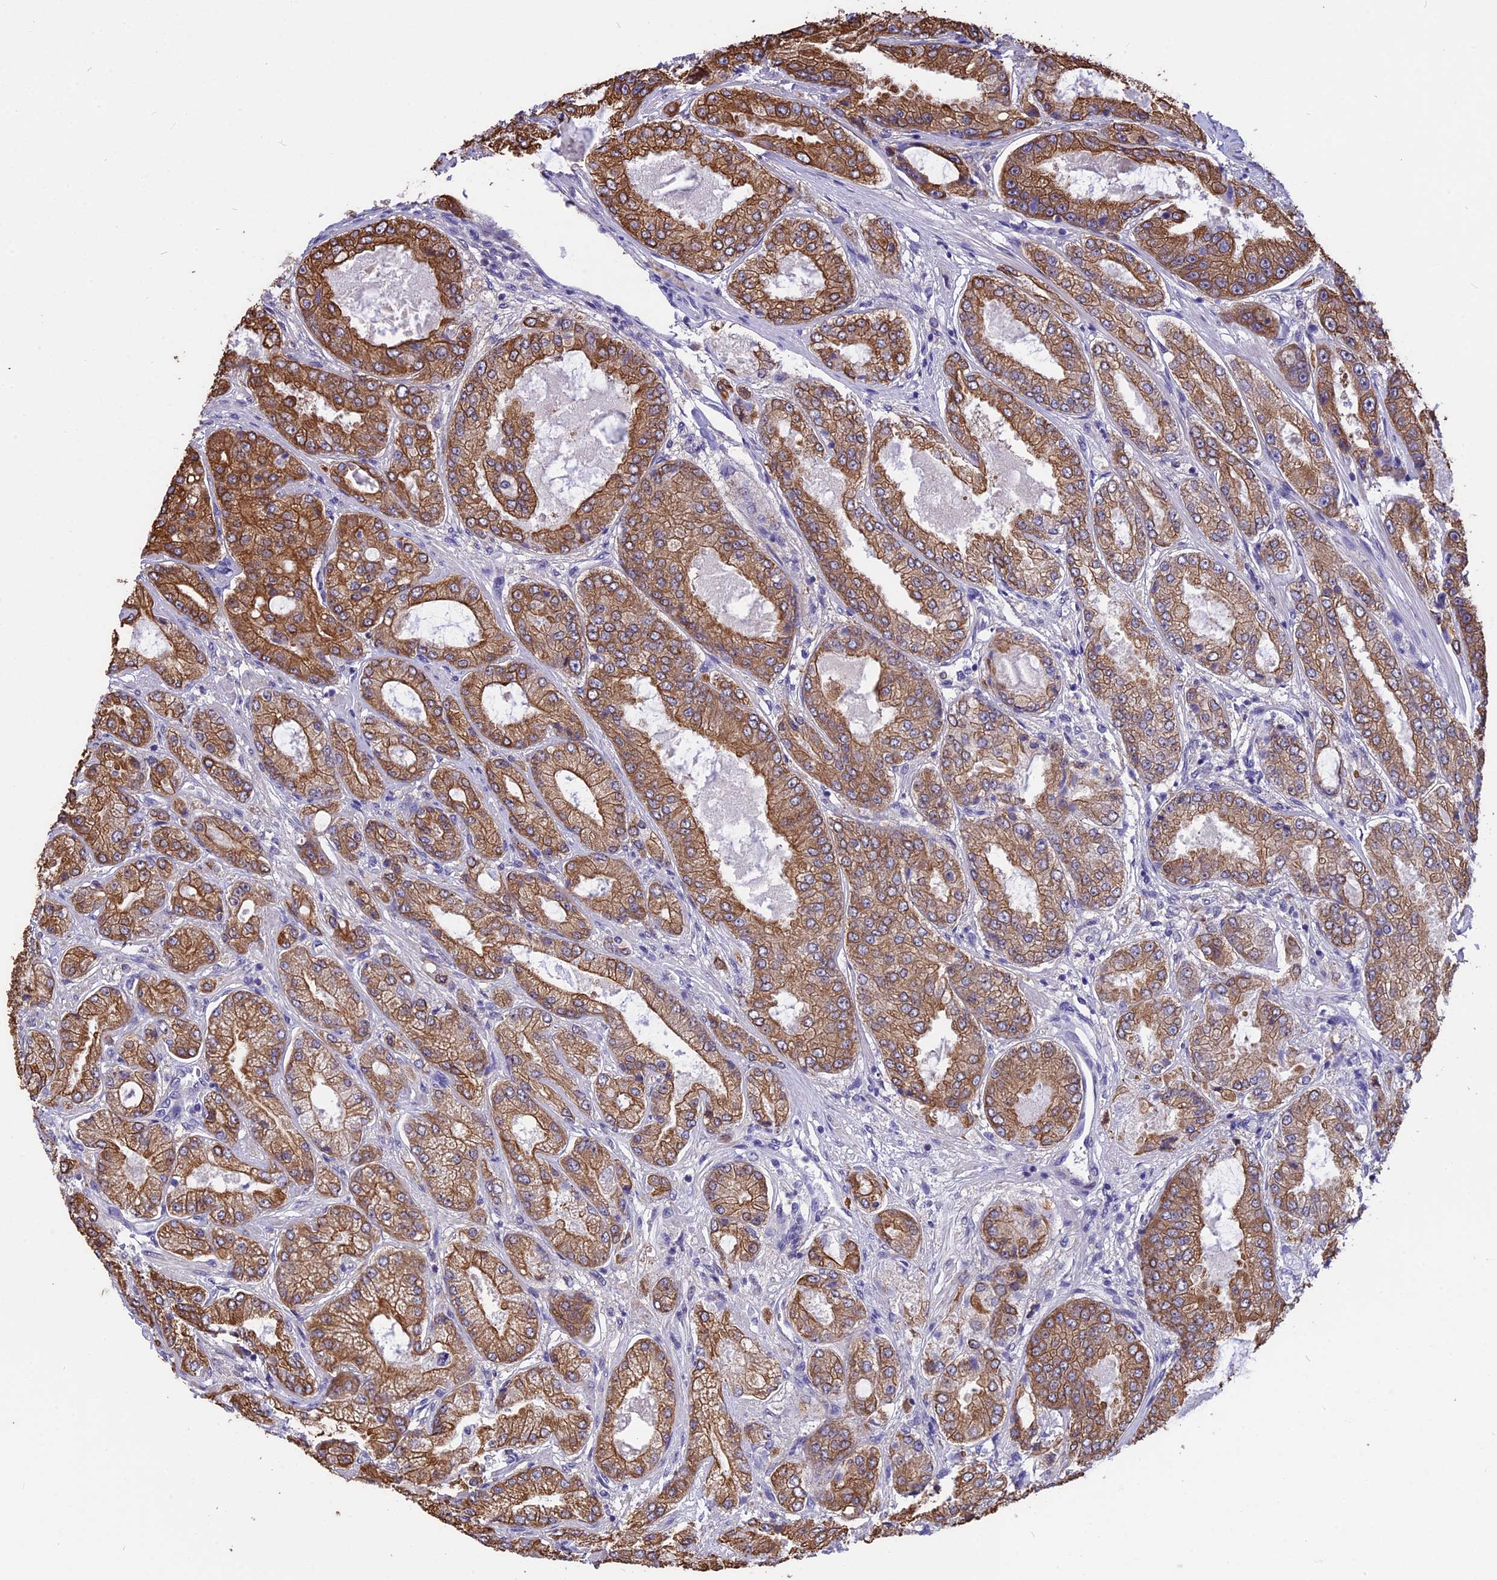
{"staining": {"intensity": "strong", "quantity": ">75%", "location": "cytoplasmic/membranous"}, "tissue": "prostate cancer", "cell_type": "Tumor cells", "image_type": "cancer", "snomed": [{"axis": "morphology", "description": "Adenocarcinoma, High grade"}, {"axis": "topography", "description": "Prostate"}], "caption": "Immunohistochemistry of human prostate cancer reveals high levels of strong cytoplasmic/membranous staining in approximately >75% of tumor cells. Immunohistochemistry stains the protein of interest in brown and the nuclei are stained blue.", "gene": "STUB1", "patient": {"sex": "male", "age": 71}}